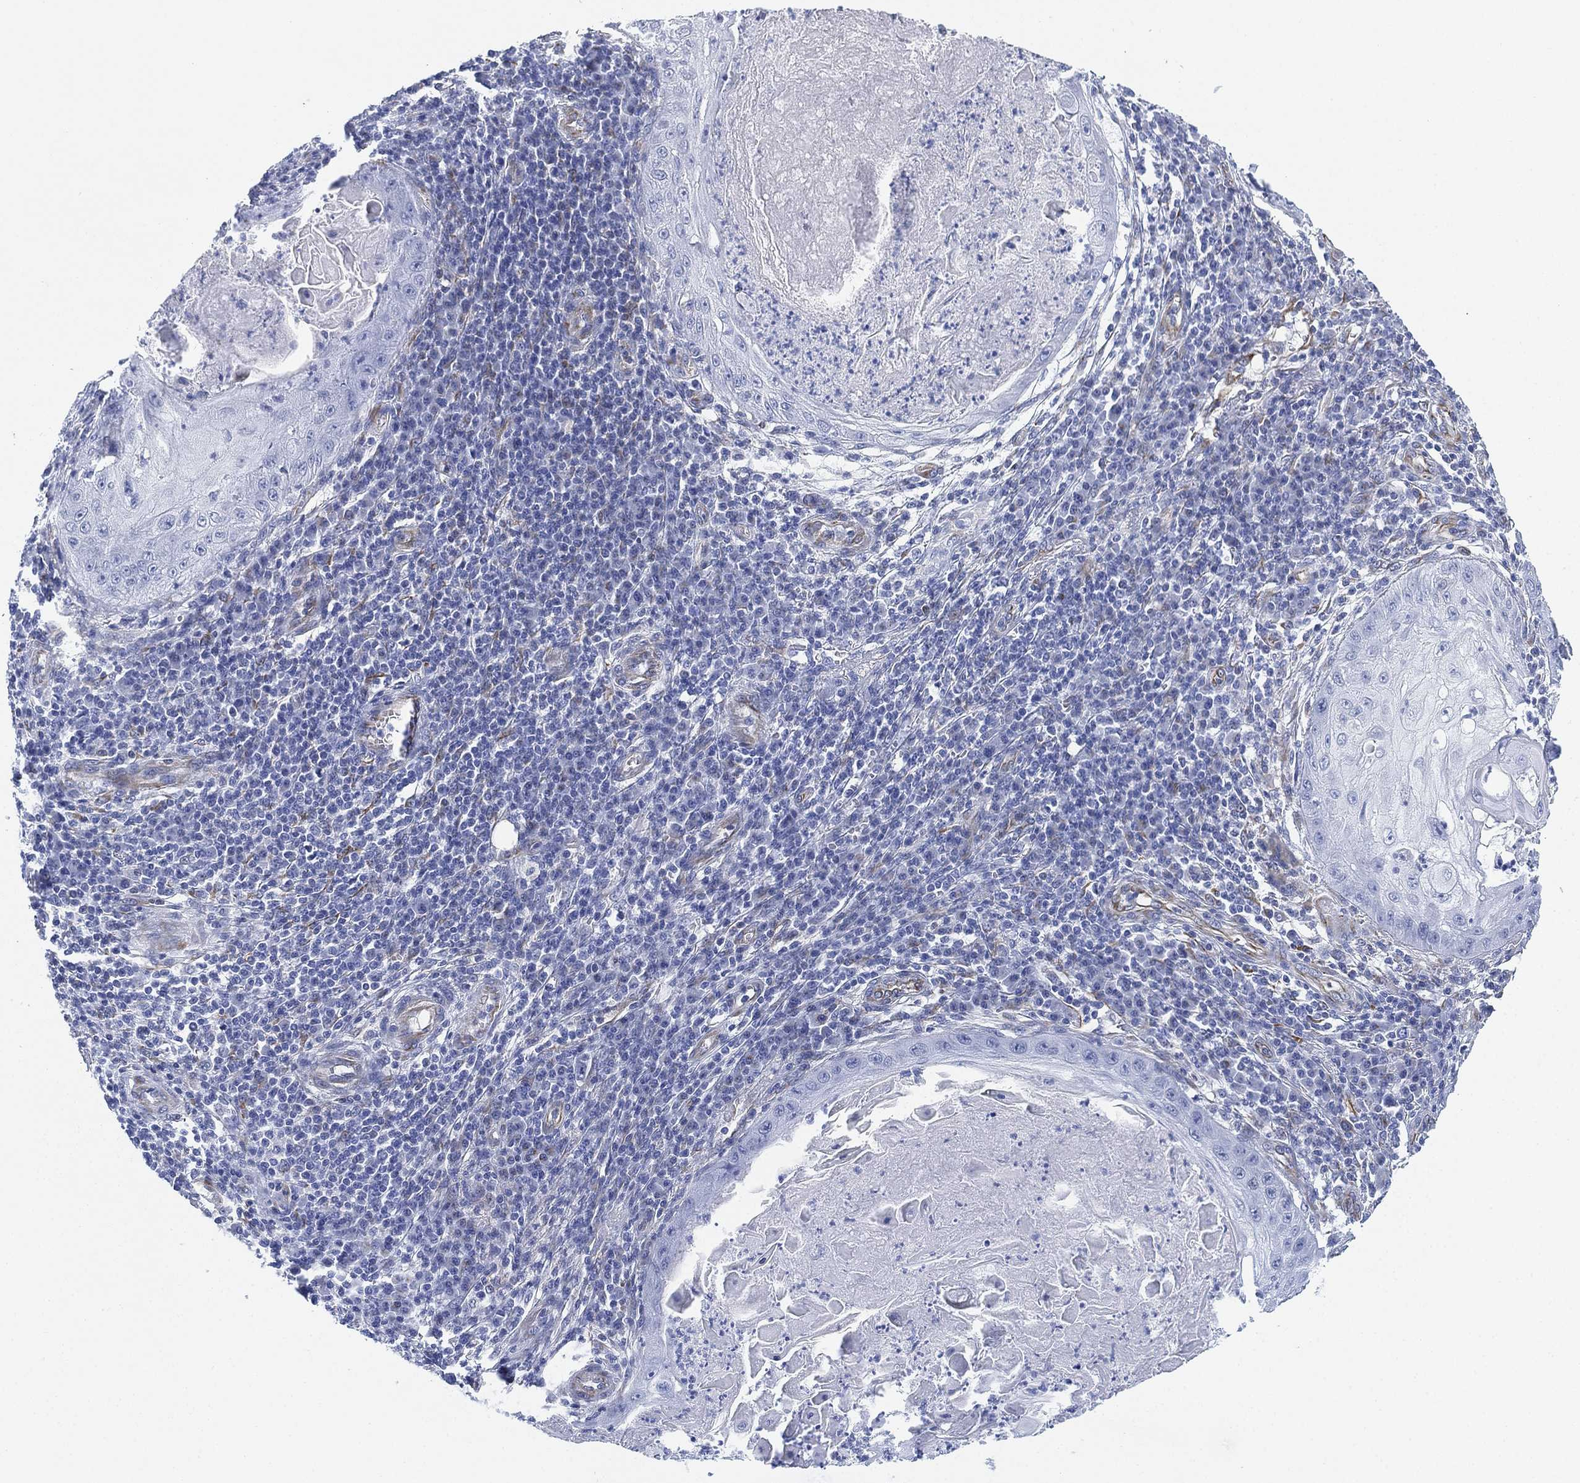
{"staining": {"intensity": "negative", "quantity": "none", "location": "none"}, "tissue": "skin cancer", "cell_type": "Tumor cells", "image_type": "cancer", "snomed": [{"axis": "morphology", "description": "Squamous cell carcinoma, NOS"}, {"axis": "topography", "description": "Skin"}], "caption": "Immunohistochemistry (IHC) photomicrograph of skin squamous cell carcinoma stained for a protein (brown), which shows no expression in tumor cells.", "gene": "PSKH2", "patient": {"sex": "male", "age": 70}}